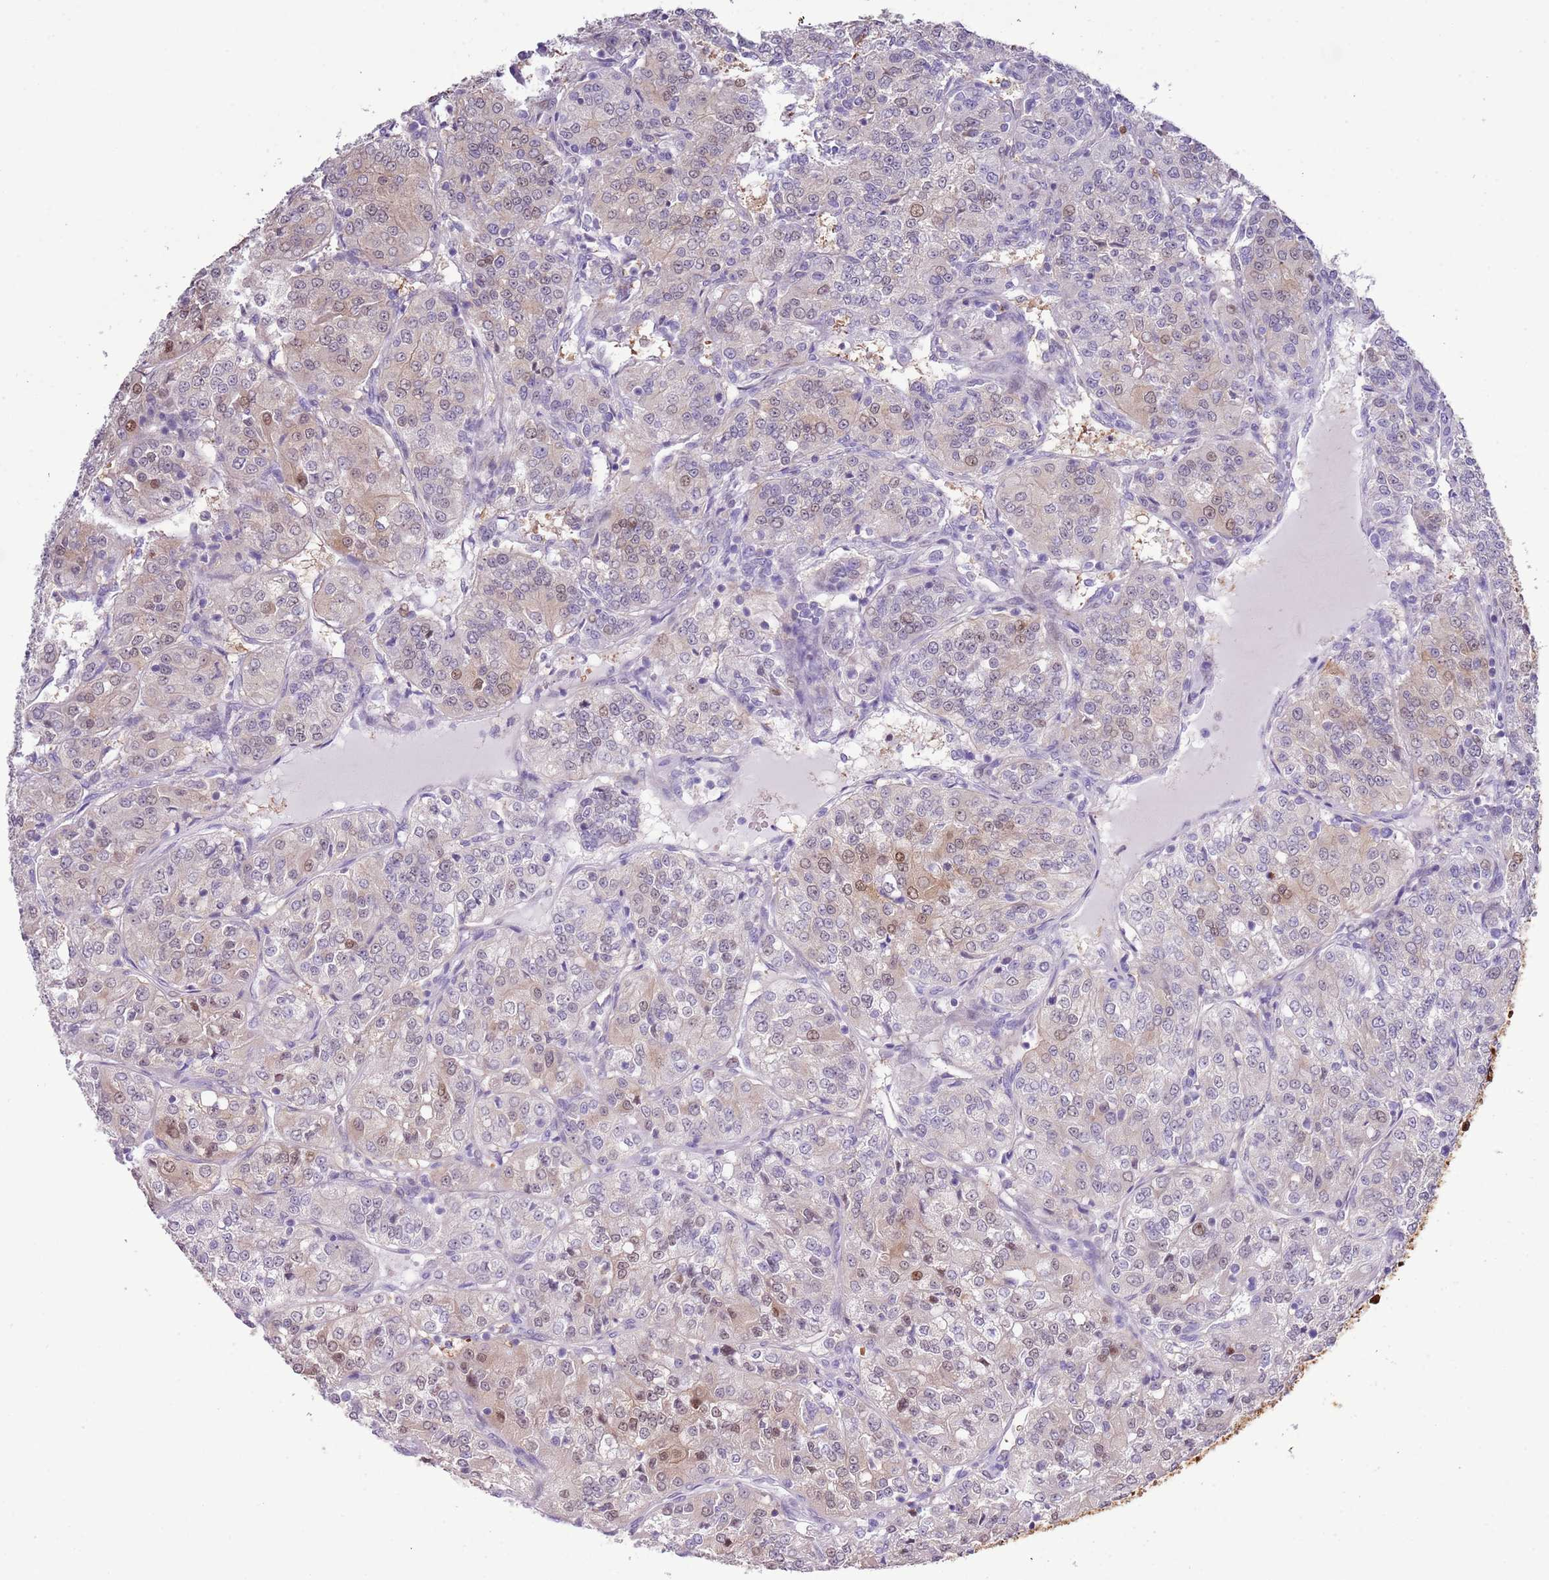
{"staining": {"intensity": "weak", "quantity": "25%-75%", "location": "cytoplasmic/membranous,nuclear"}, "tissue": "renal cancer", "cell_type": "Tumor cells", "image_type": "cancer", "snomed": [{"axis": "morphology", "description": "Adenocarcinoma, NOS"}, {"axis": "topography", "description": "Kidney"}], "caption": "Immunohistochemistry (IHC) of human renal cancer demonstrates low levels of weak cytoplasmic/membranous and nuclear staining in about 25%-75% of tumor cells.", "gene": "NBPF6", "patient": {"sex": "female", "age": 63}}